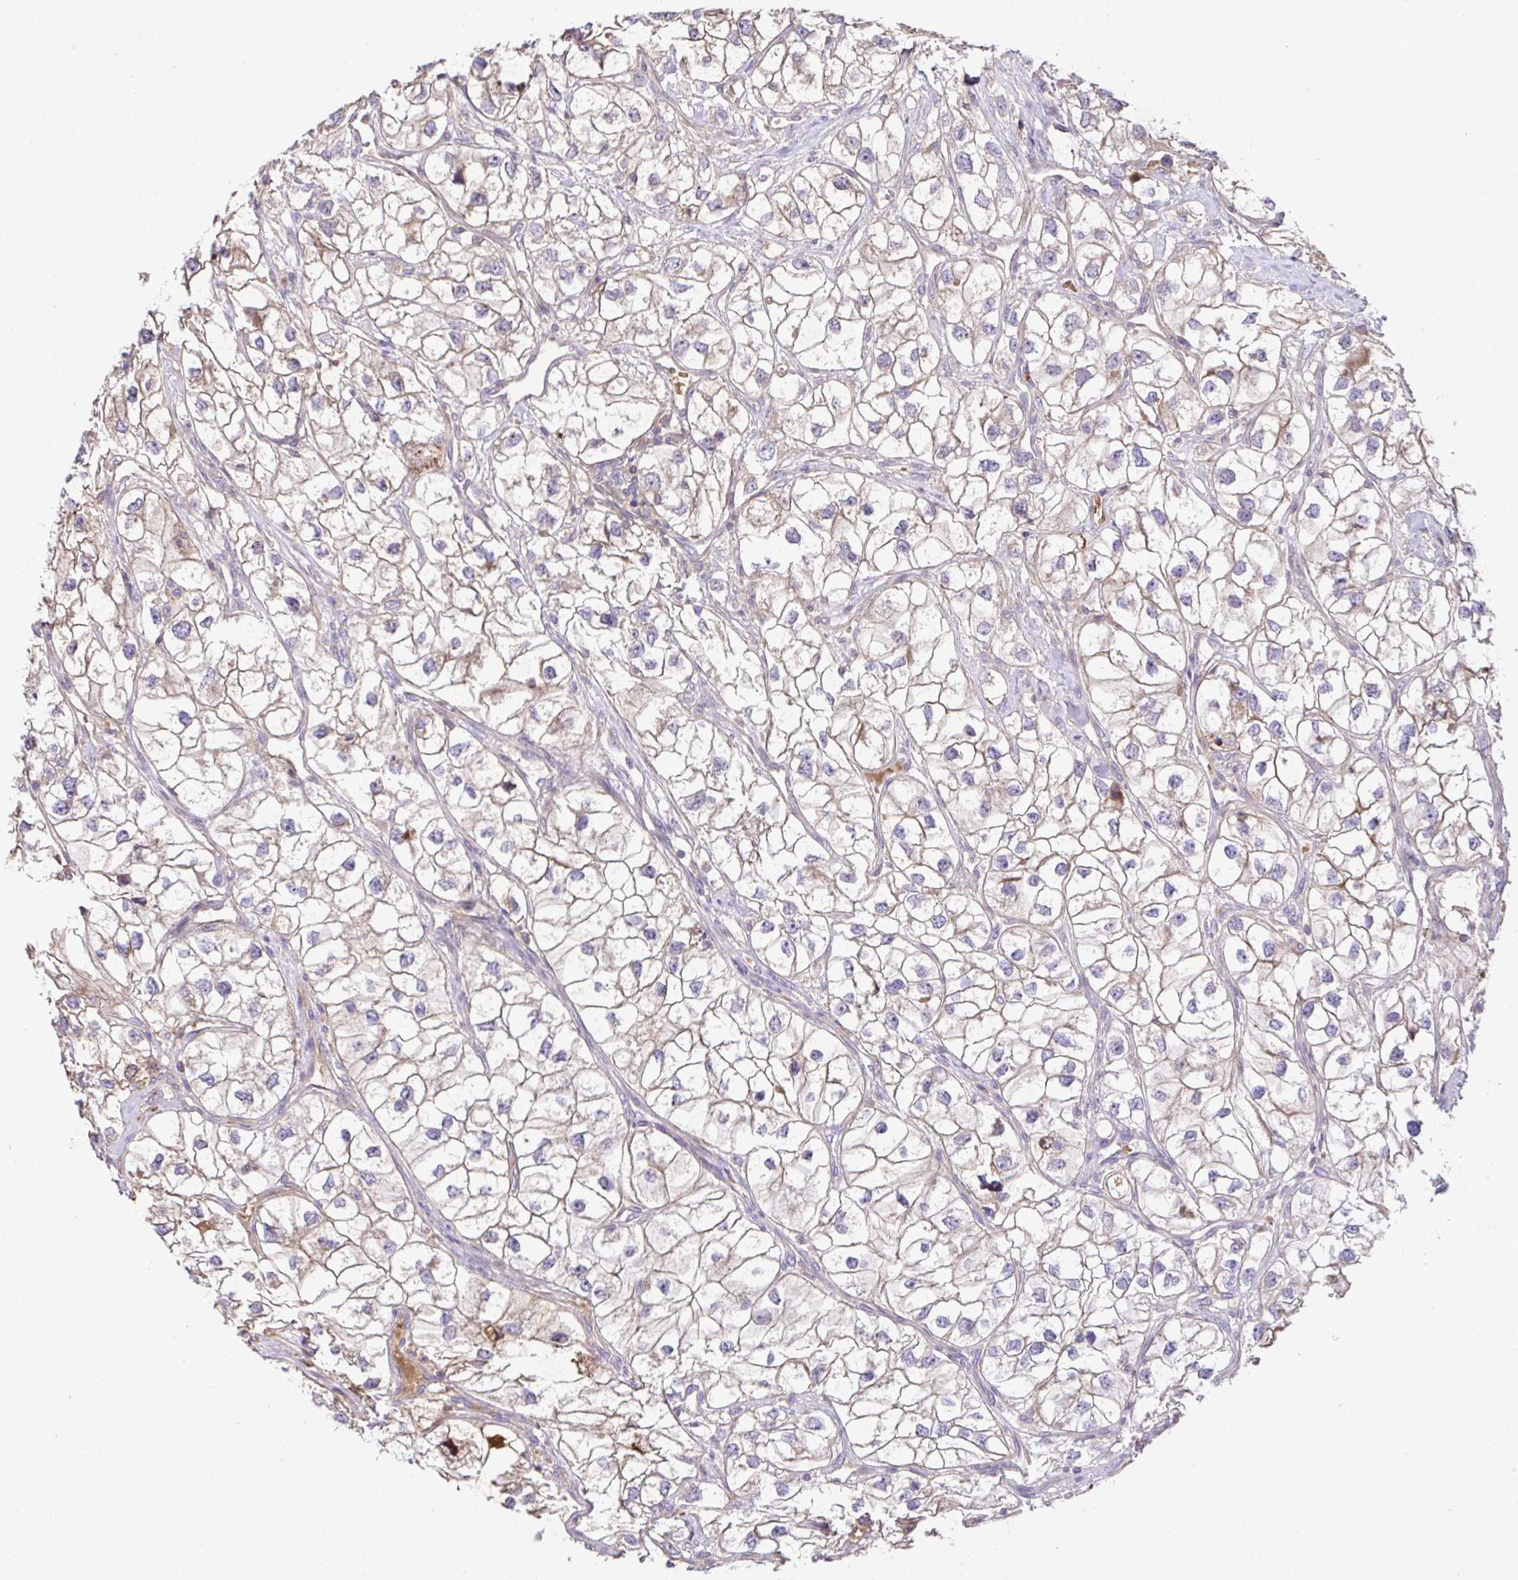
{"staining": {"intensity": "weak", "quantity": ">75%", "location": "cytoplasmic/membranous"}, "tissue": "renal cancer", "cell_type": "Tumor cells", "image_type": "cancer", "snomed": [{"axis": "morphology", "description": "Adenocarcinoma, NOS"}, {"axis": "topography", "description": "Kidney"}], "caption": "Immunohistochemical staining of renal cancer (adenocarcinoma) demonstrates low levels of weak cytoplasmic/membranous expression in about >75% of tumor cells.", "gene": "CCDC85C", "patient": {"sex": "male", "age": 59}}